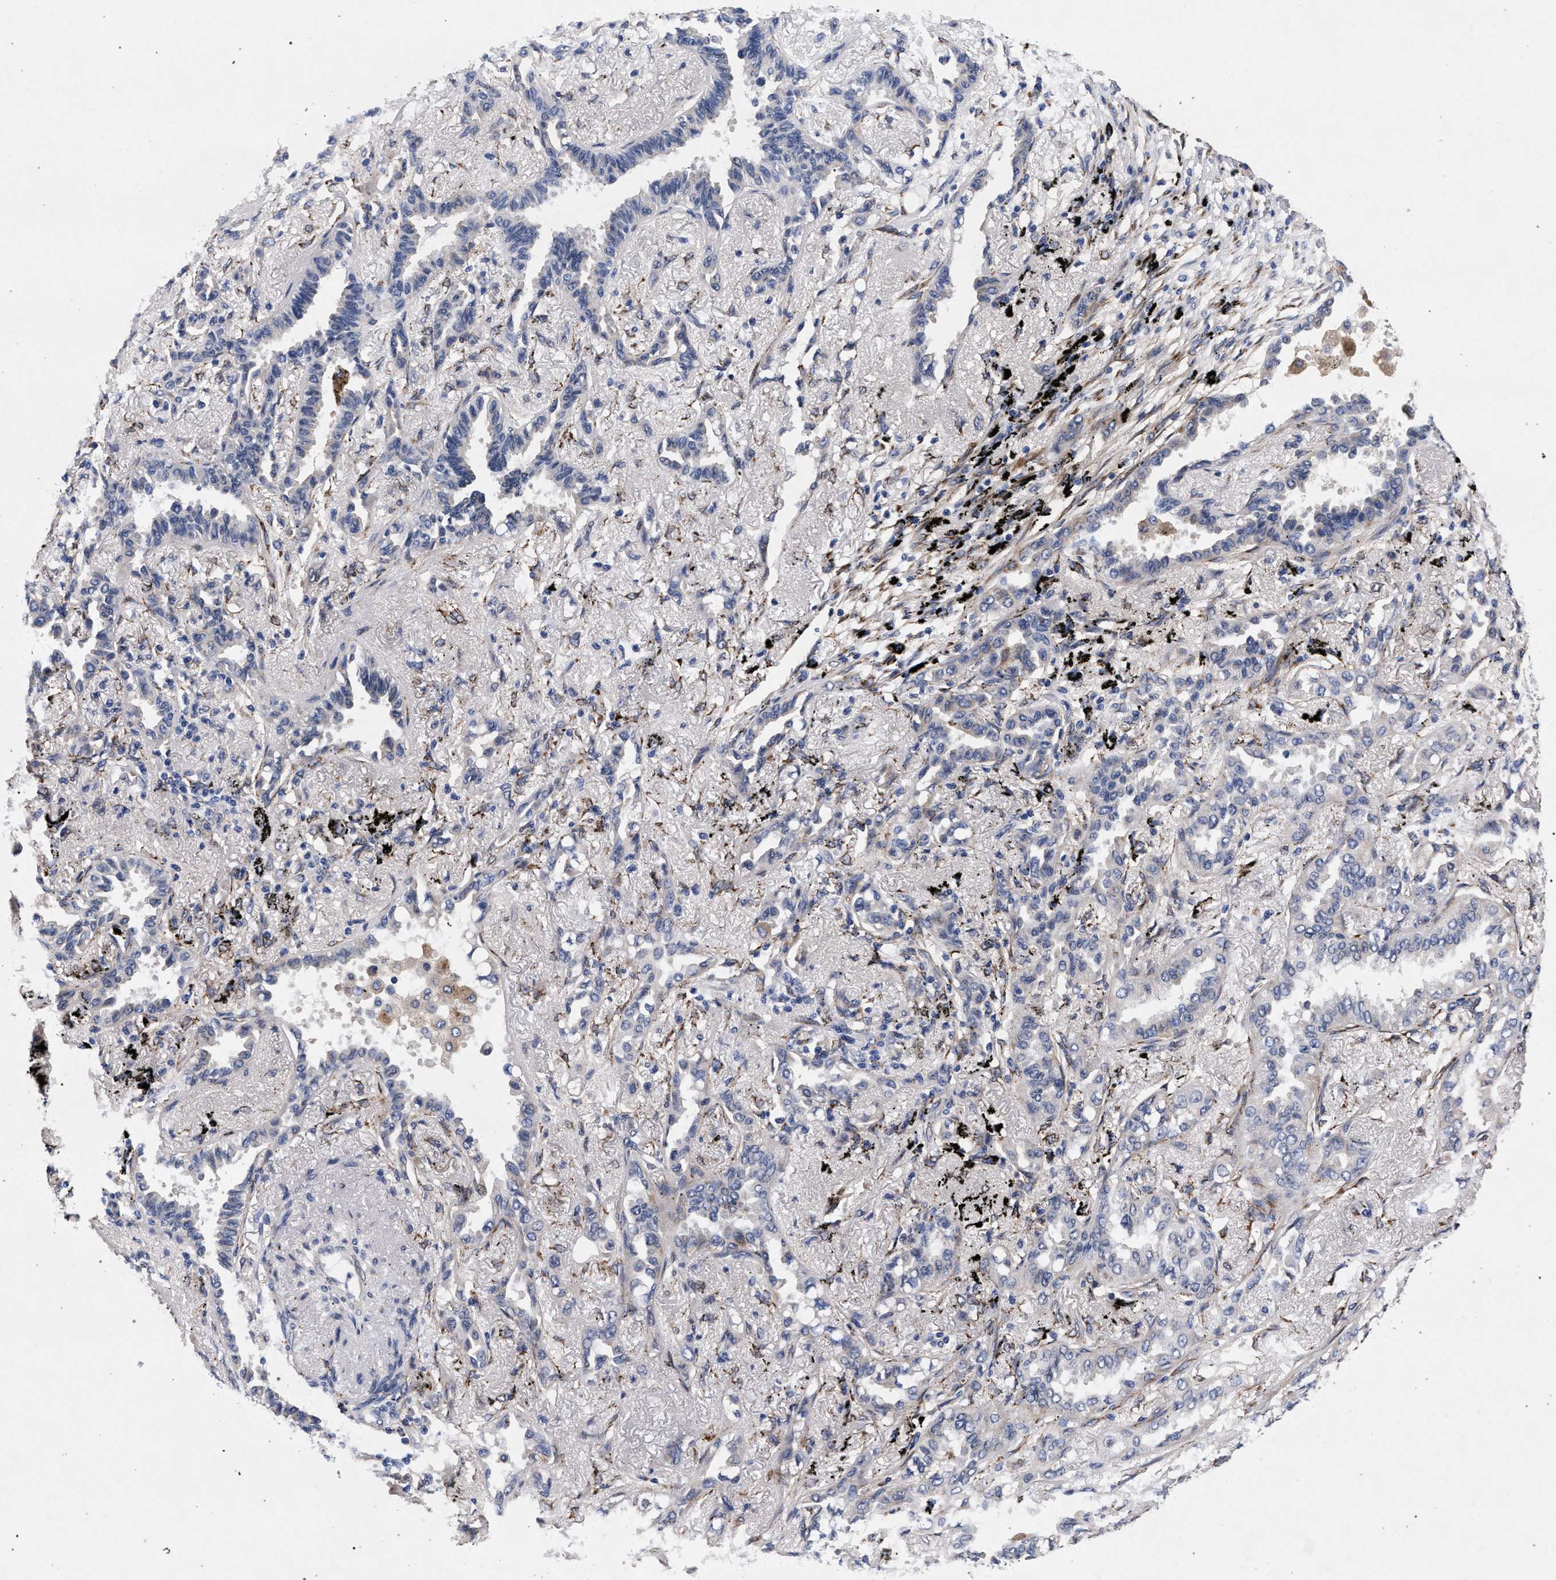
{"staining": {"intensity": "negative", "quantity": "none", "location": "none"}, "tissue": "lung cancer", "cell_type": "Tumor cells", "image_type": "cancer", "snomed": [{"axis": "morphology", "description": "Adenocarcinoma, NOS"}, {"axis": "topography", "description": "Lung"}], "caption": "Lung adenocarcinoma stained for a protein using IHC exhibits no staining tumor cells.", "gene": "NEK7", "patient": {"sex": "male", "age": 59}}